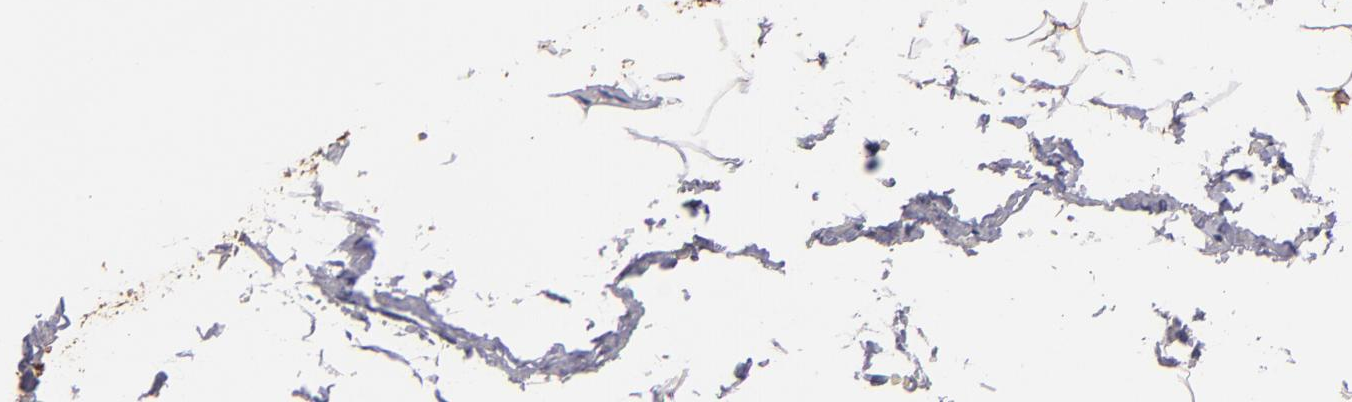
{"staining": {"intensity": "moderate", "quantity": "<25%", "location": "cytoplasmic/membranous"}, "tissue": "adipose tissue", "cell_type": "Adipocytes", "image_type": "normal", "snomed": [{"axis": "morphology", "description": "Normal tissue, NOS"}, {"axis": "topography", "description": "Soft tissue"}], "caption": "This photomicrograph shows immunohistochemistry (IHC) staining of benign human adipose tissue, with low moderate cytoplasmic/membranous staining in about <25% of adipocytes.", "gene": "S100A1", "patient": {"sex": "male", "age": 72}}